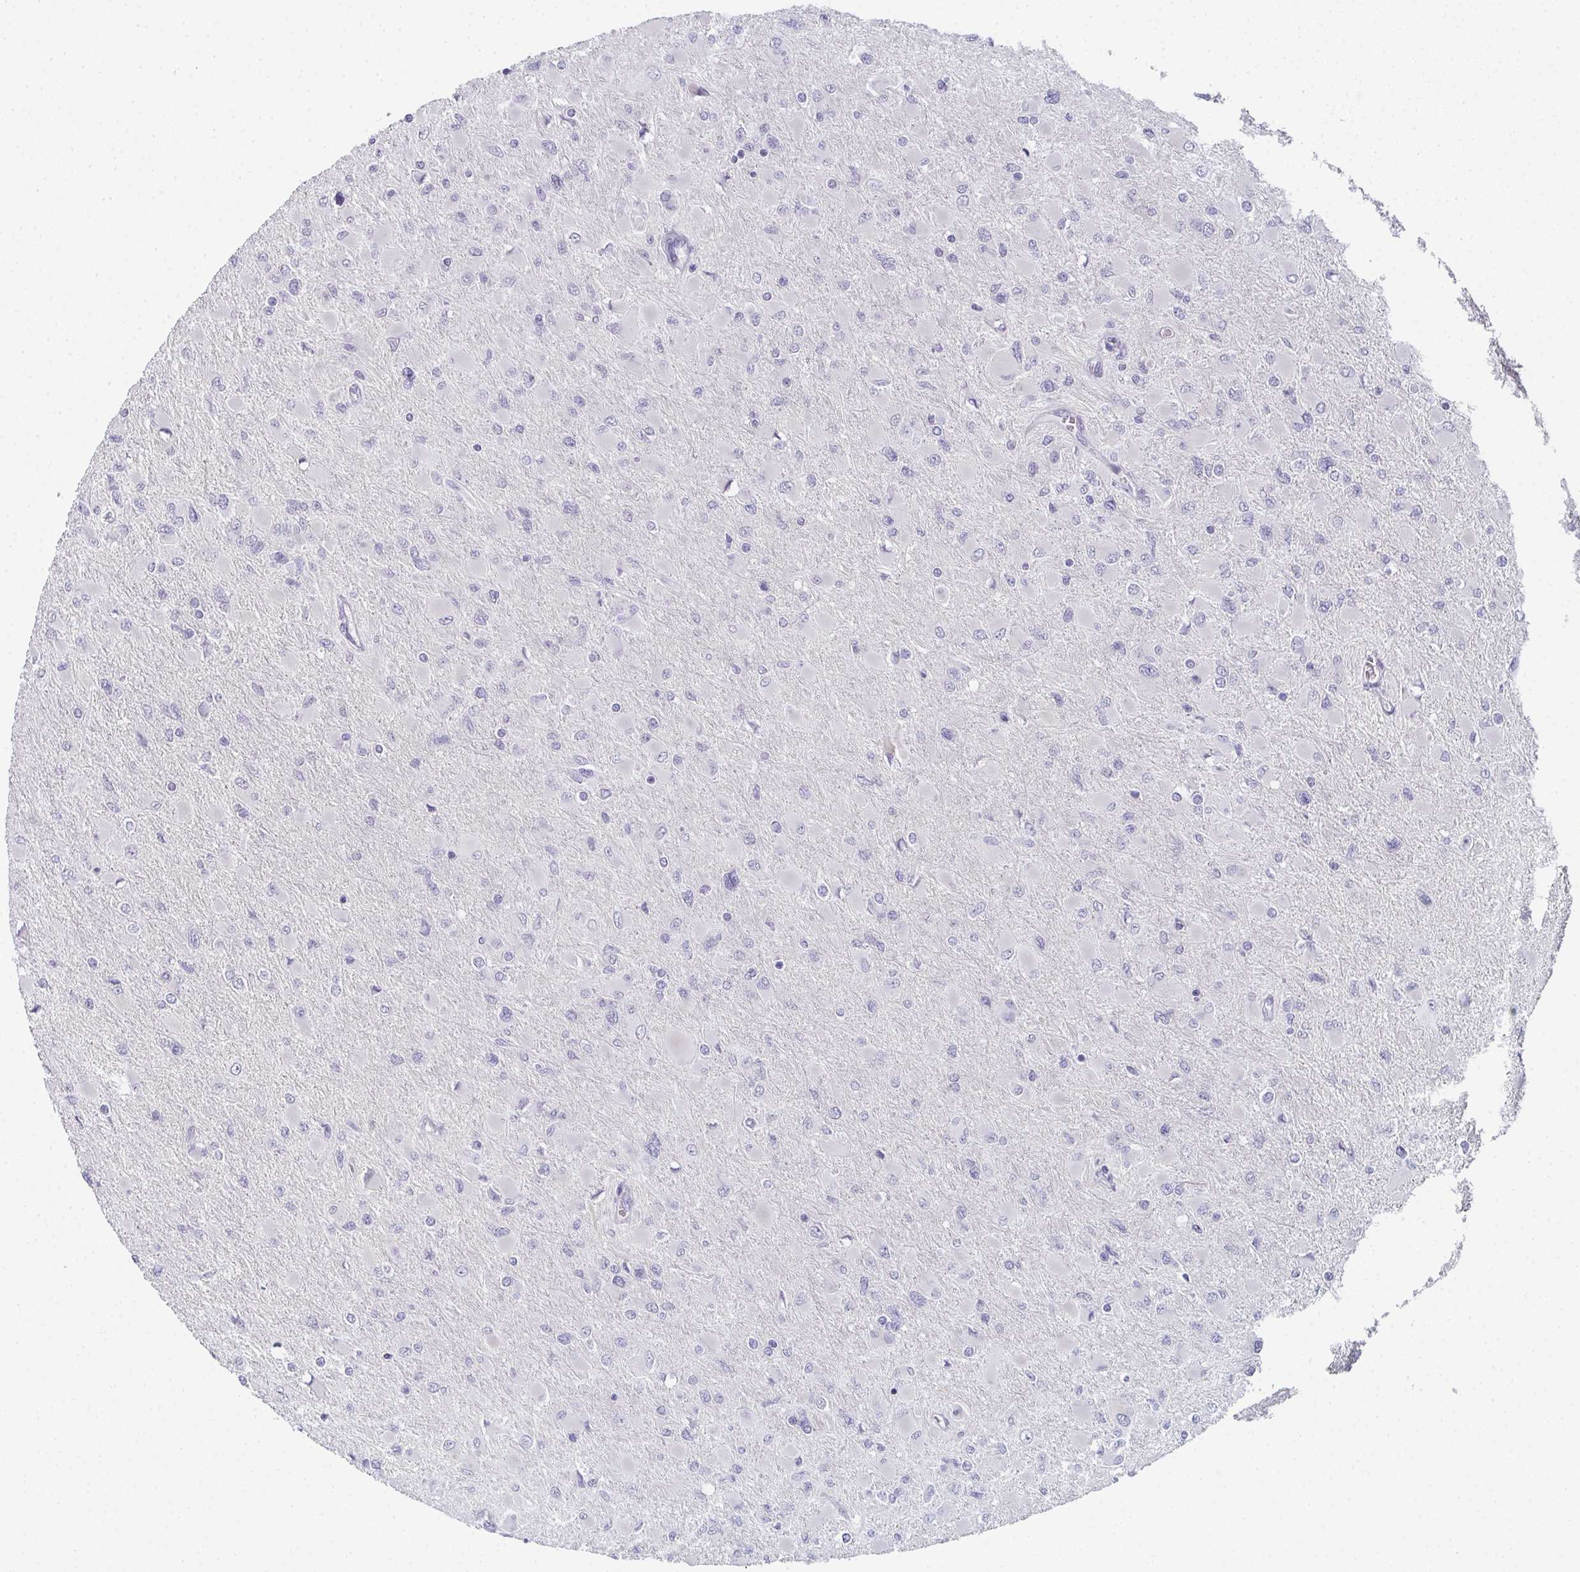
{"staining": {"intensity": "negative", "quantity": "none", "location": "none"}, "tissue": "glioma", "cell_type": "Tumor cells", "image_type": "cancer", "snomed": [{"axis": "morphology", "description": "Glioma, malignant, High grade"}, {"axis": "topography", "description": "Cerebral cortex"}], "caption": "High power microscopy photomicrograph of an immunohistochemistry photomicrograph of malignant glioma (high-grade), revealing no significant positivity in tumor cells.", "gene": "PYCR3", "patient": {"sex": "female", "age": 36}}